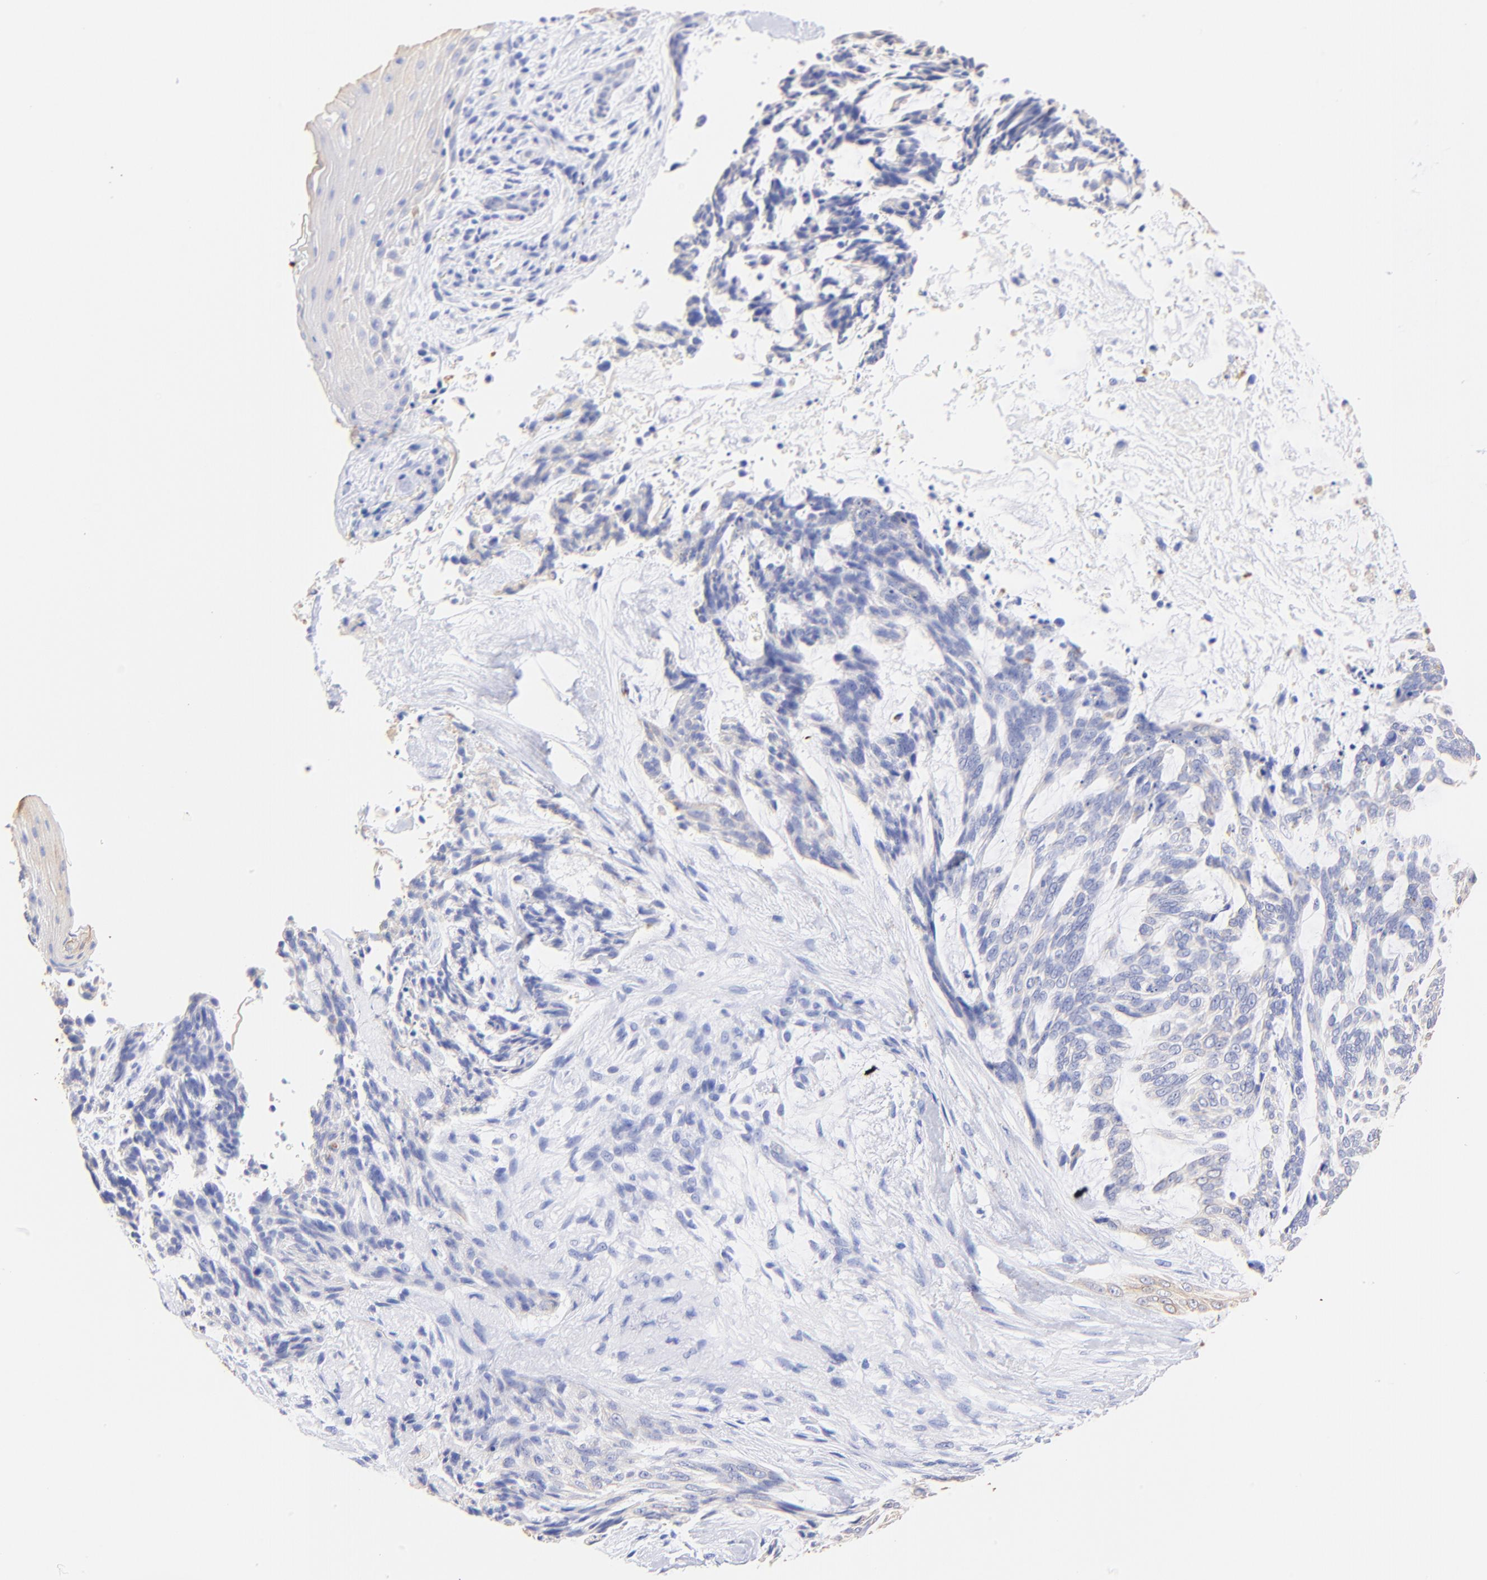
{"staining": {"intensity": "negative", "quantity": "none", "location": "none"}, "tissue": "skin cancer", "cell_type": "Tumor cells", "image_type": "cancer", "snomed": [{"axis": "morphology", "description": "Normal tissue, NOS"}, {"axis": "morphology", "description": "Basal cell carcinoma"}, {"axis": "topography", "description": "Skin"}], "caption": "Immunohistochemical staining of skin basal cell carcinoma displays no significant staining in tumor cells.", "gene": "KRT19", "patient": {"sex": "female", "age": 71}}